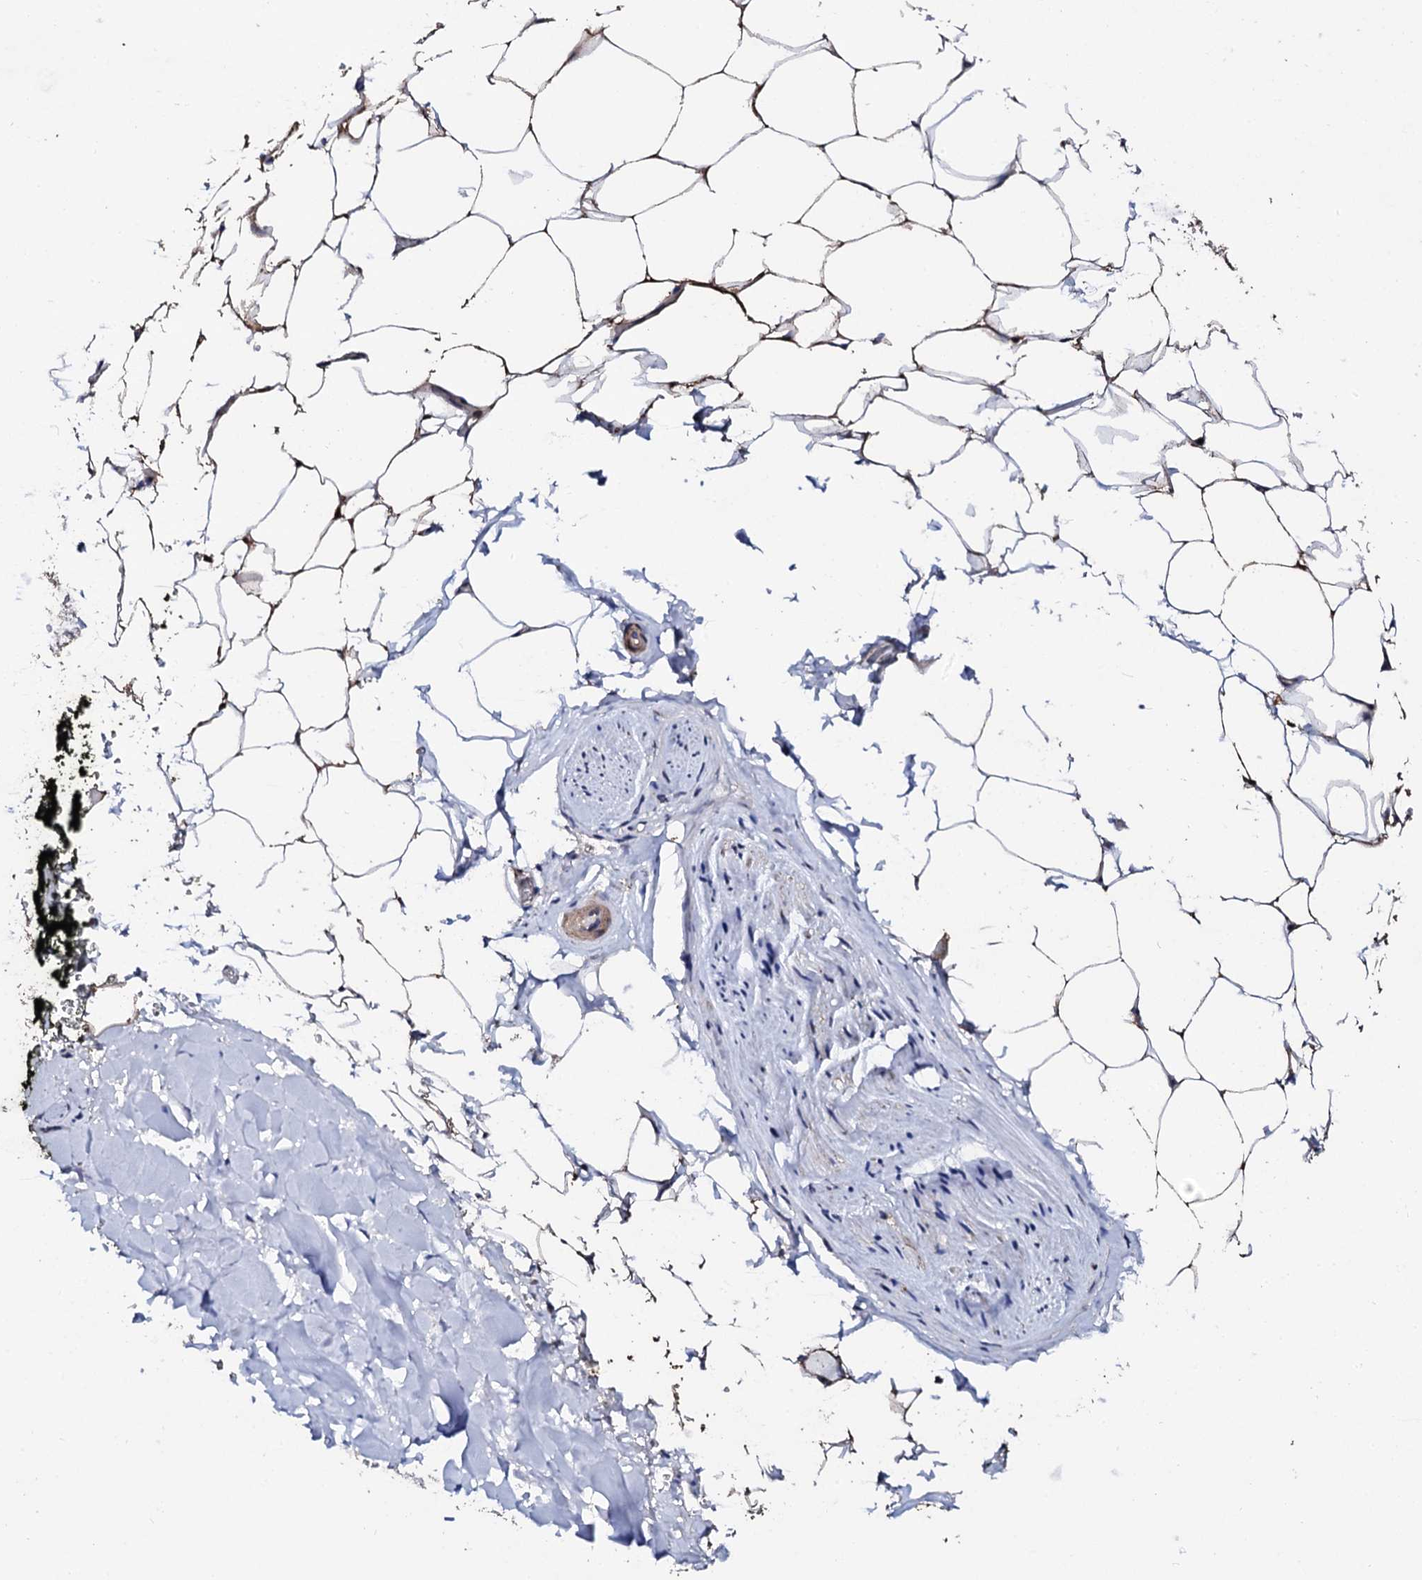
{"staining": {"intensity": "moderate", "quantity": ">75%", "location": "cytoplasmic/membranous"}, "tissue": "adipose tissue", "cell_type": "Adipocytes", "image_type": "normal", "snomed": [{"axis": "morphology", "description": "Normal tissue, NOS"}, {"axis": "morphology", "description": "Adenocarcinoma, Low grade"}, {"axis": "topography", "description": "Prostate"}, {"axis": "topography", "description": "Peripheral nerve tissue"}], "caption": "Immunohistochemical staining of normal adipose tissue exhibits >75% levels of moderate cytoplasmic/membranous protein staining in approximately >75% of adipocytes. The staining is performed using DAB brown chromogen to label protein expression. The nuclei are counter-stained blue using hematoxylin.", "gene": "GTPBP4", "patient": {"sex": "male", "age": 63}}